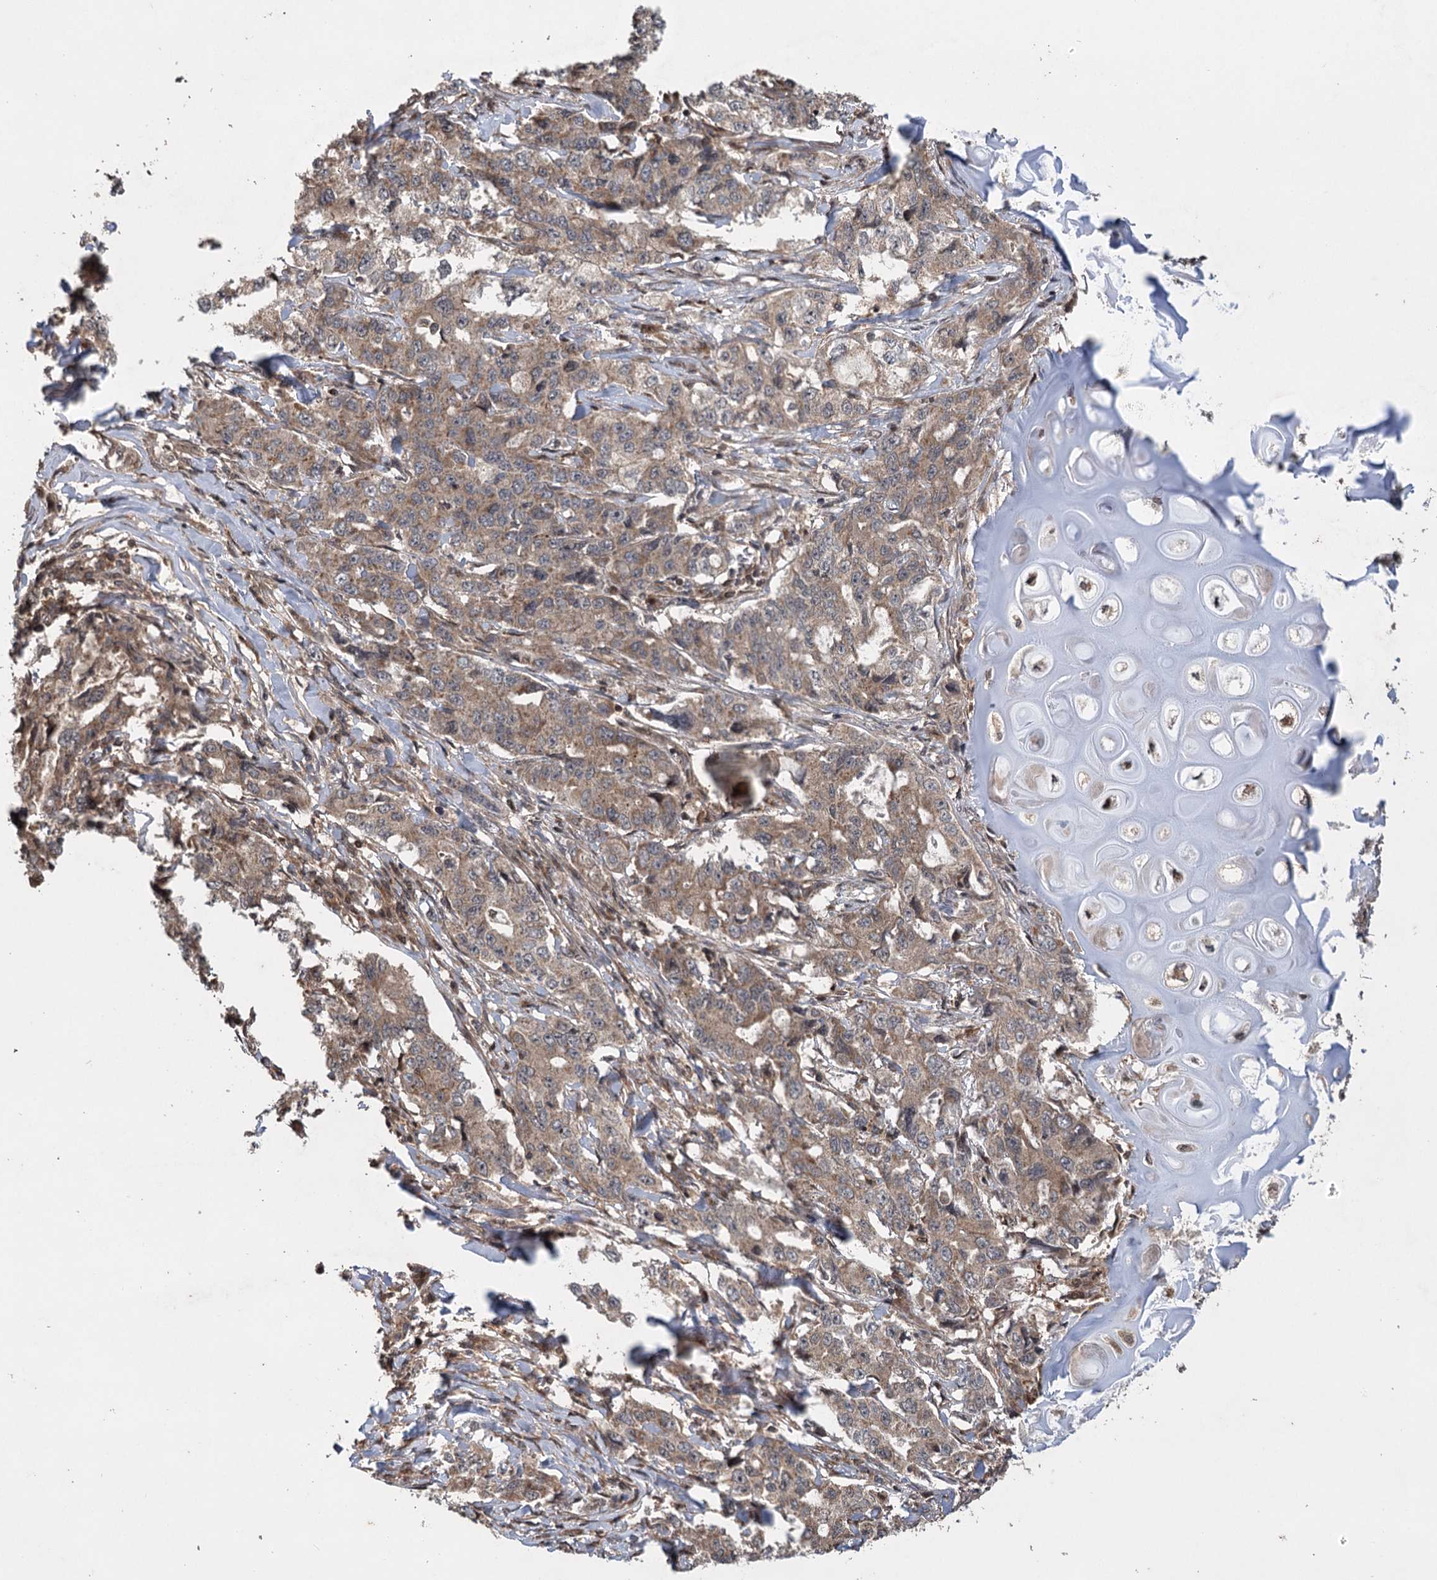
{"staining": {"intensity": "moderate", "quantity": ">75%", "location": "cytoplasmic/membranous"}, "tissue": "lung cancer", "cell_type": "Tumor cells", "image_type": "cancer", "snomed": [{"axis": "morphology", "description": "Adenocarcinoma, NOS"}, {"axis": "topography", "description": "Lung"}], "caption": "Immunohistochemistry (IHC) image of neoplastic tissue: human lung cancer (adenocarcinoma) stained using immunohistochemistry shows medium levels of moderate protein expression localized specifically in the cytoplasmic/membranous of tumor cells, appearing as a cytoplasmic/membranous brown color.", "gene": "INSIG2", "patient": {"sex": "female", "age": 51}}